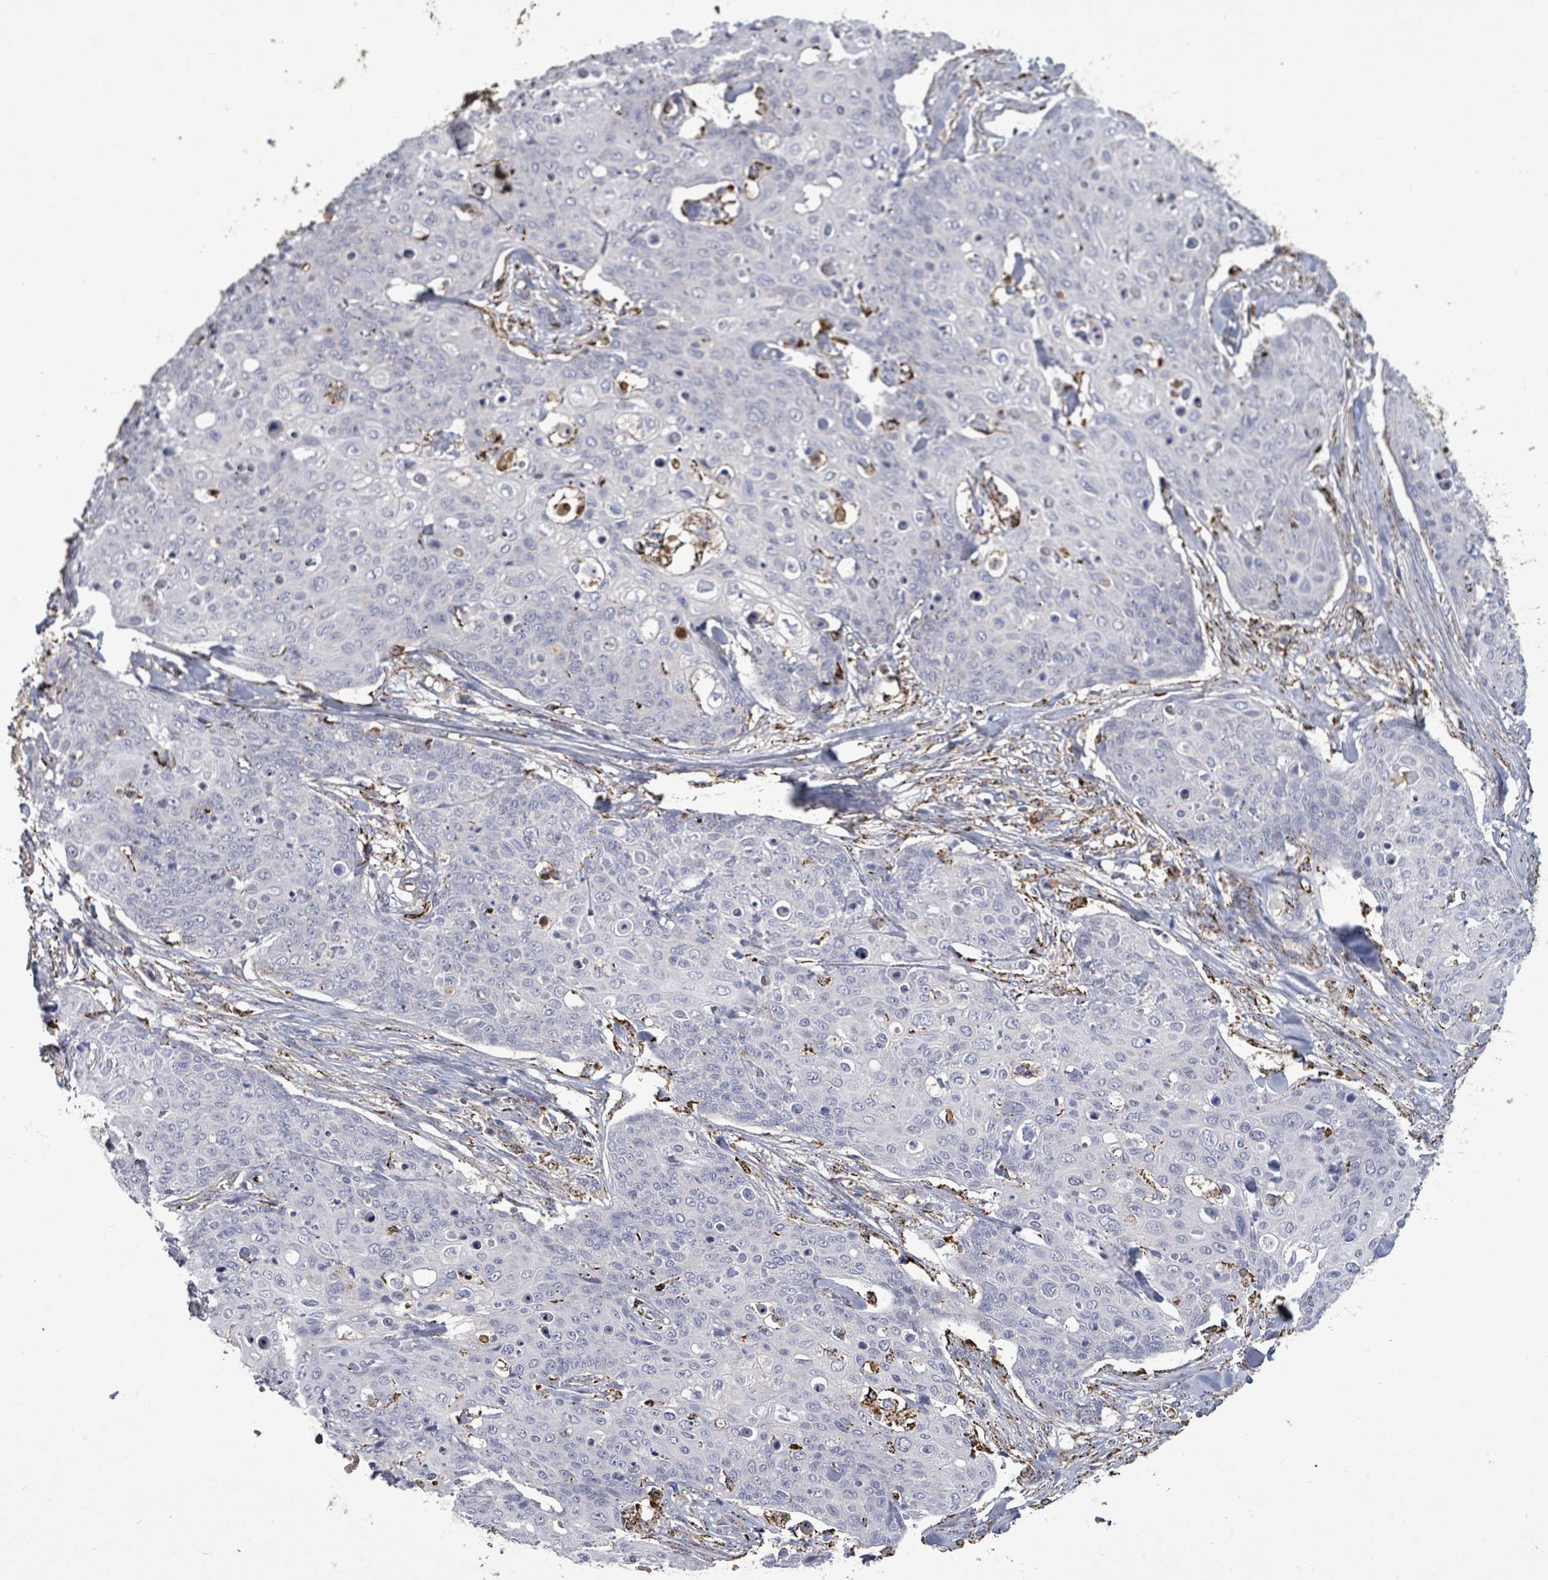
{"staining": {"intensity": "negative", "quantity": "none", "location": "none"}, "tissue": "skin cancer", "cell_type": "Tumor cells", "image_type": "cancer", "snomed": [{"axis": "morphology", "description": "Squamous cell carcinoma, NOS"}, {"axis": "topography", "description": "Skin"}, {"axis": "topography", "description": "Vulva"}], "caption": "IHC micrograph of human skin squamous cell carcinoma stained for a protein (brown), which displays no positivity in tumor cells.", "gene": "MTMR12", "patient": {"sex": "female", "age": 85}}